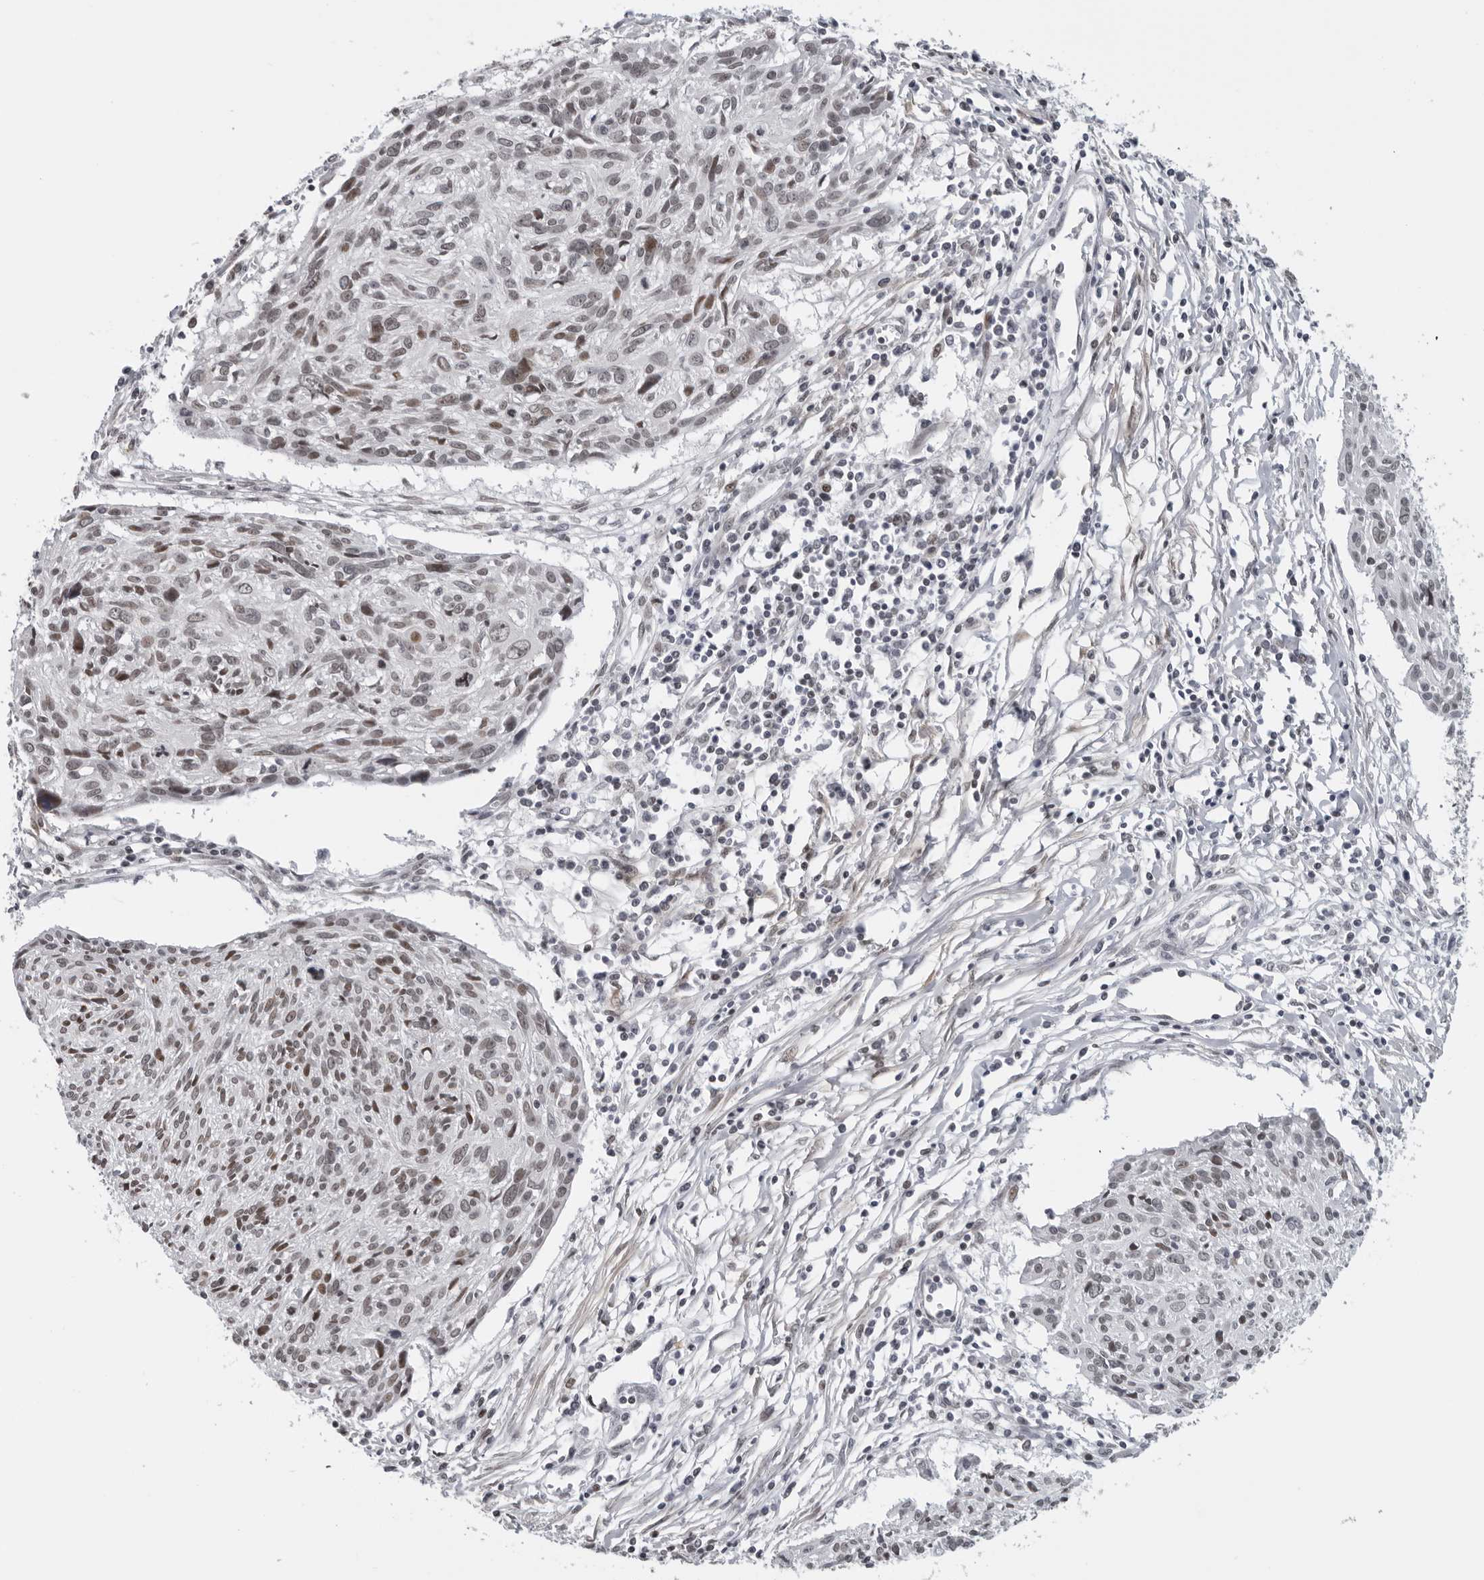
{"staining": {"intensity": "moderate", "quantity": ">75%", "location": "nuclear"}, "tissue": "cervical cancer", "cell_type": "Tumor cells", "image_type": "cancer", "snomed": [{"axis": "morphology", "description": "Squamous cell carcinoma, NOS"}, {"axis": "topography", "description": "Cervix"}], "caption": "High-magnification brightfield microscopy of cervical squamous cell carcinoma stained with DAB (brown) and counterstained with hematoxylin (blue). tumor cells exhibit moderate nuclear positivity is seen in approximately>75% of cells.", "gene": "MAF", "patient": {"sex": "female", "age": 51}}